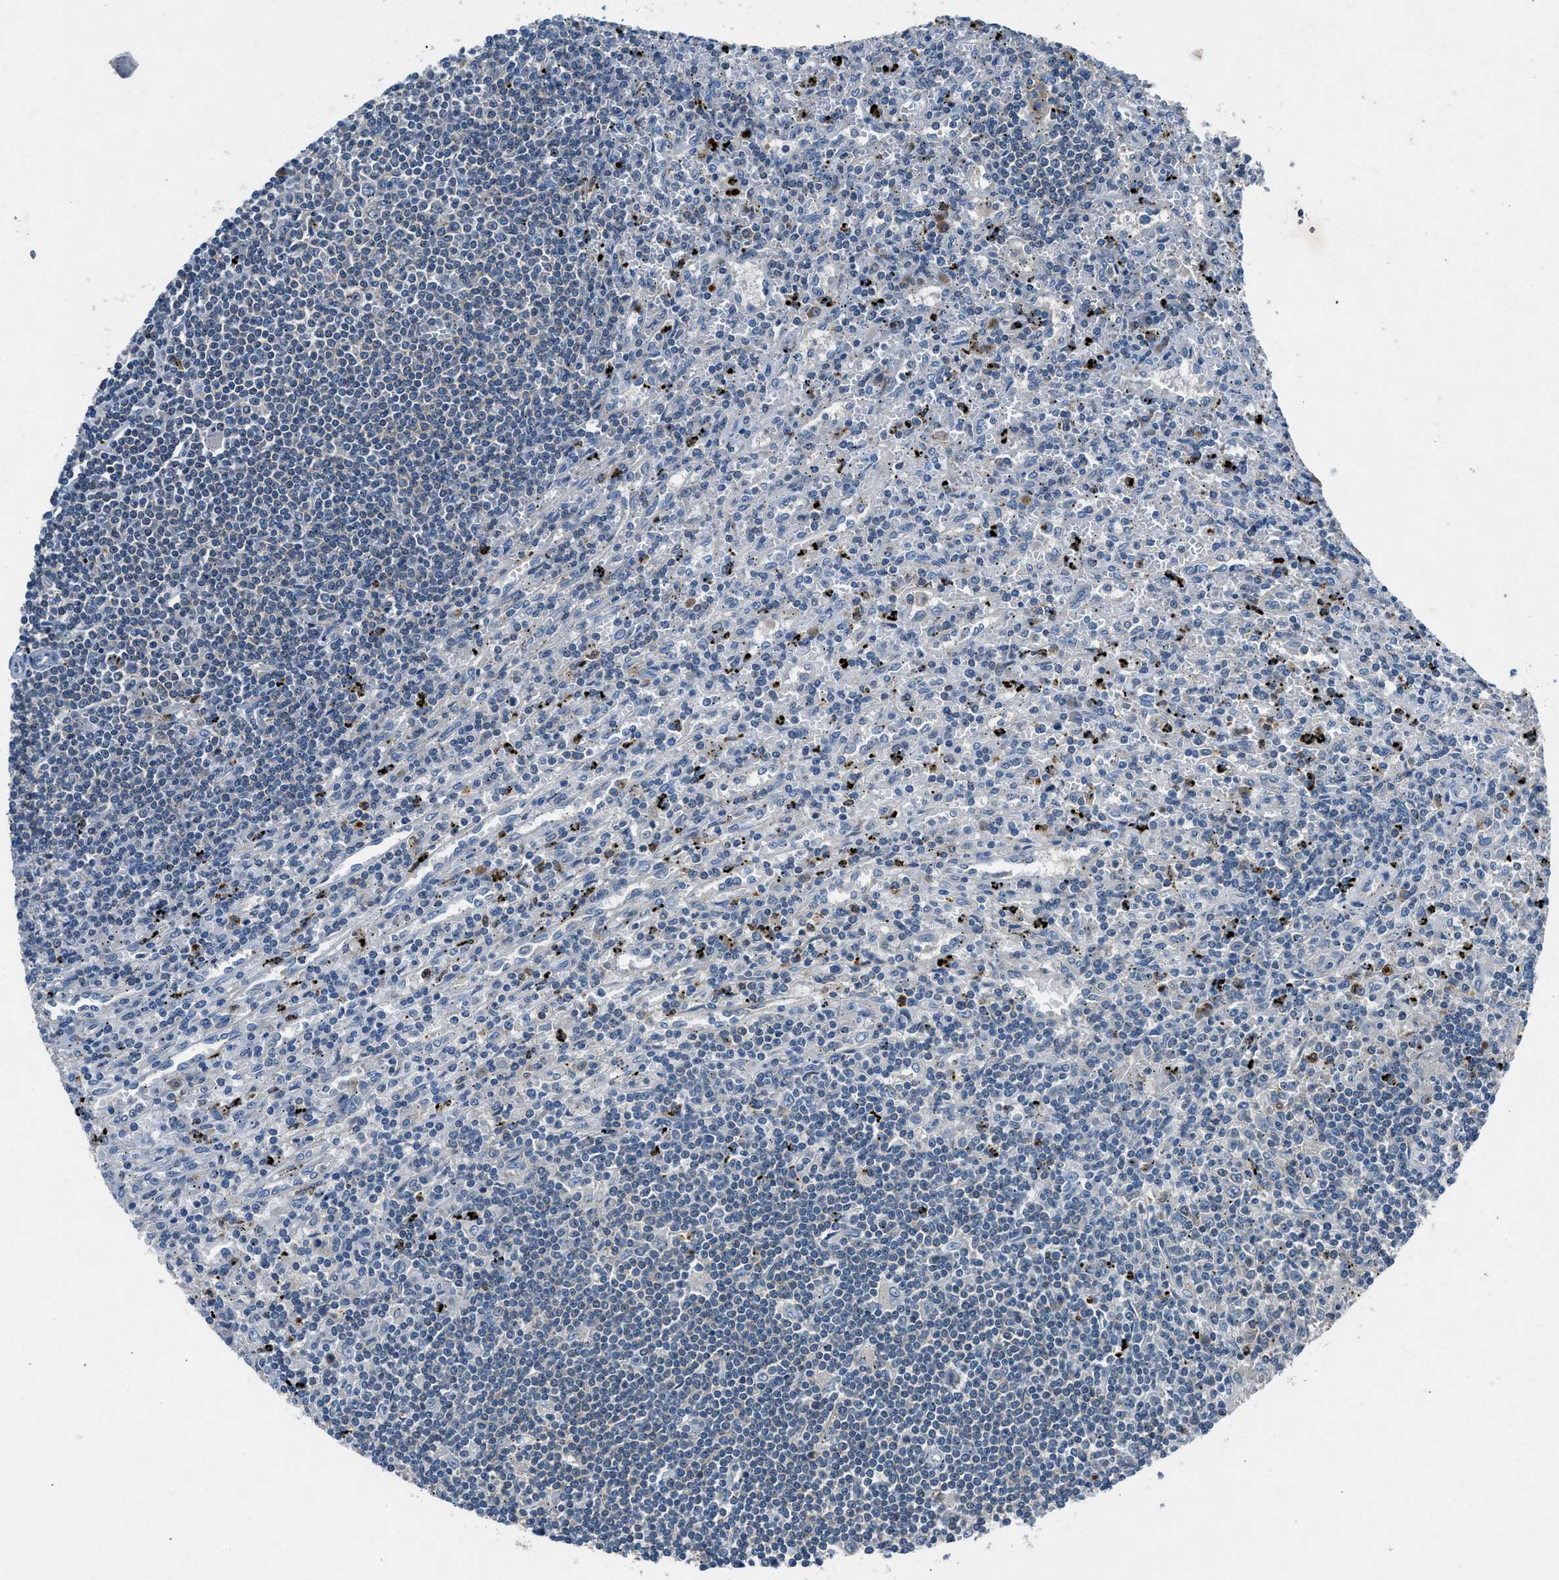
{"staining": {"intensity": "negative", "quantity": "none", "location": "none"}, "tissue": "lymphoma", "cell_type": "Tumor cells", "image_type": "cancer", "snomed": [{"axis": "morphology", "description": "Malignant lymphoma, non-Hodgkin's type, Low grade"}, {"axis": "topography", "description": "Spleen"}], "caption": "Immunohistochemical staining of lymphoma reveals no significant staining in tumor cells. (DAB (3,3'-diaminobenzidine) IHC, high magnification).", "gene": "BMP1", "patient": {"sex": "male", "age": 76}}